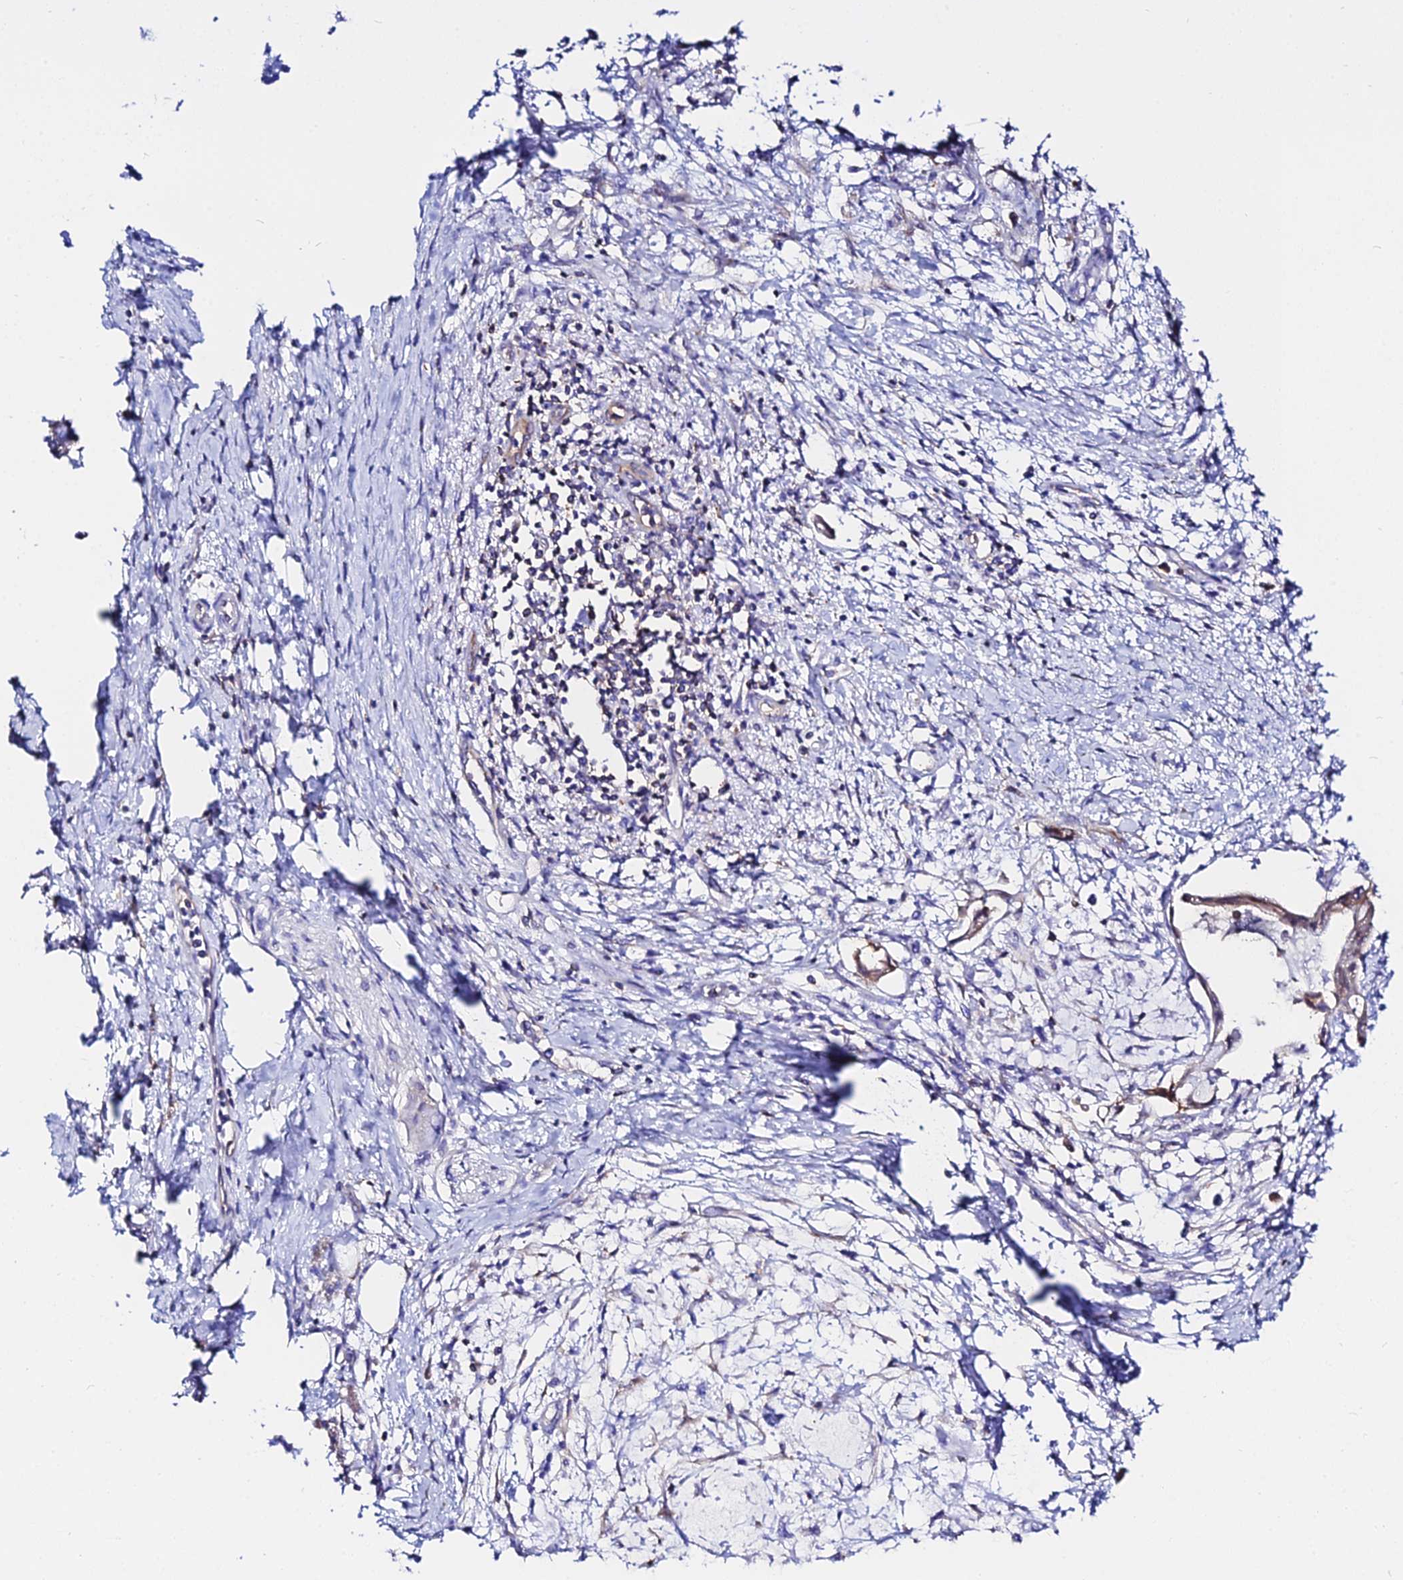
{"staining": {"intensity": "weak", "quantity": "25%-75%", "location": "cytoplasmic/membranous"}, "tissue": "pancreatic cancer", "cell_type": "Tumor cells", "image_type": "cancer", "snomed": [{"axis": "morphology", "description": "Adenocarcinoma, NOS"}, {"axis": "topography", "description": "Pancreas"}], "caption": "IHC photomicrograph of human pancreatic cancer stained for a protein (brown), which demonstrates low levels of weak cytoplasmic/membranous expression in approximately 25%-75% of tumor cells.", "gene": "S100A16", "patient": {"sex": "male", "age": 48}}